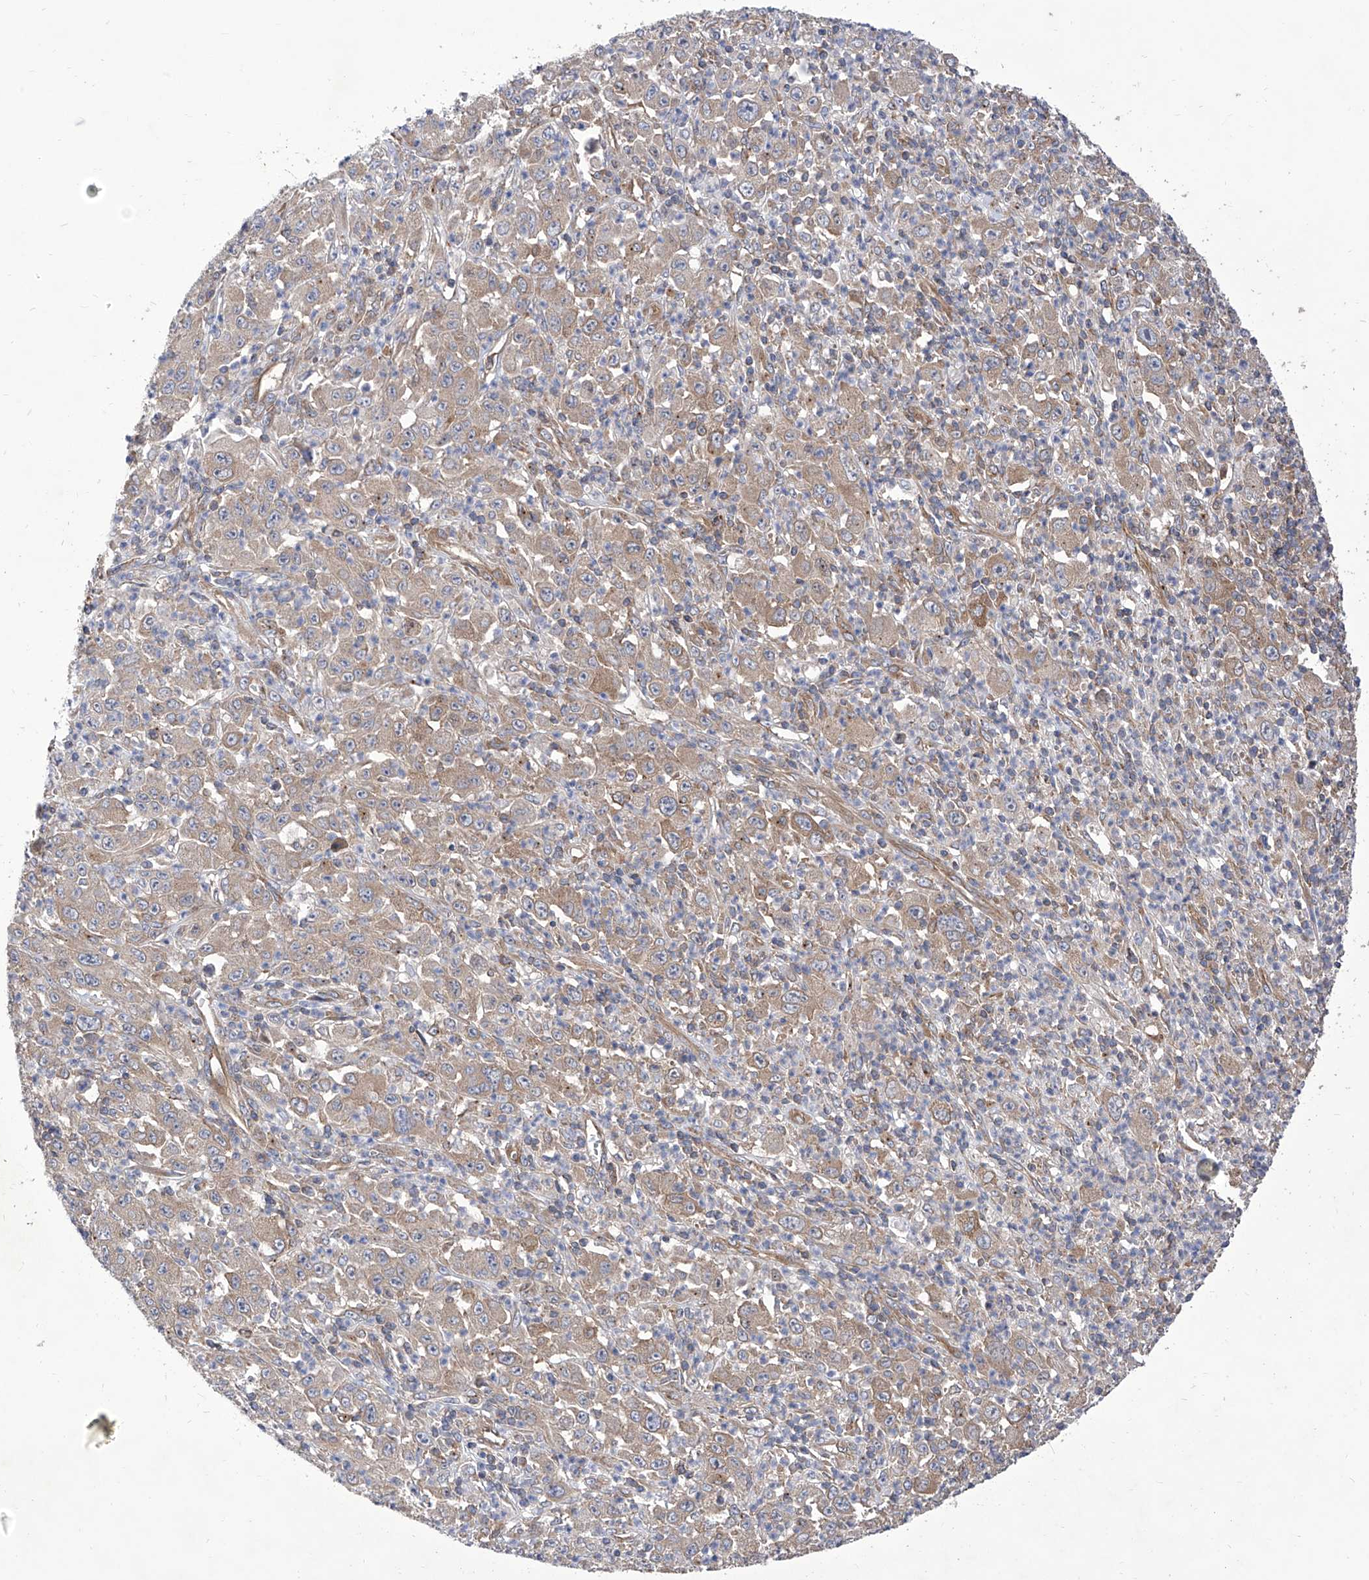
{"staining": {"intensity": "moderate", "quantity": "25%-75%", "location": "cytoplasmic/membranous"}, "tissue": "melanoma", "cell_type": "Tumor cells", "image_type": "cancer", "snomed": [{"axis": "morphology", "description": "Malignant melanoma, Metastatic site"}, {"axis": "topography", "description": "Skin"}], "caption": "Immunohistochemistry micrograph of neoplastic tissue: melanoma stained using immunohistochemistry exhibits medium levels of moderate protein expression localized specifically in the cytoplasmic/membranous of tumor cells, appearing as a cytoplasmic/membranous brown color.", "gene": "TJAP1", "patient": {"sex": "female", "age": 56}}